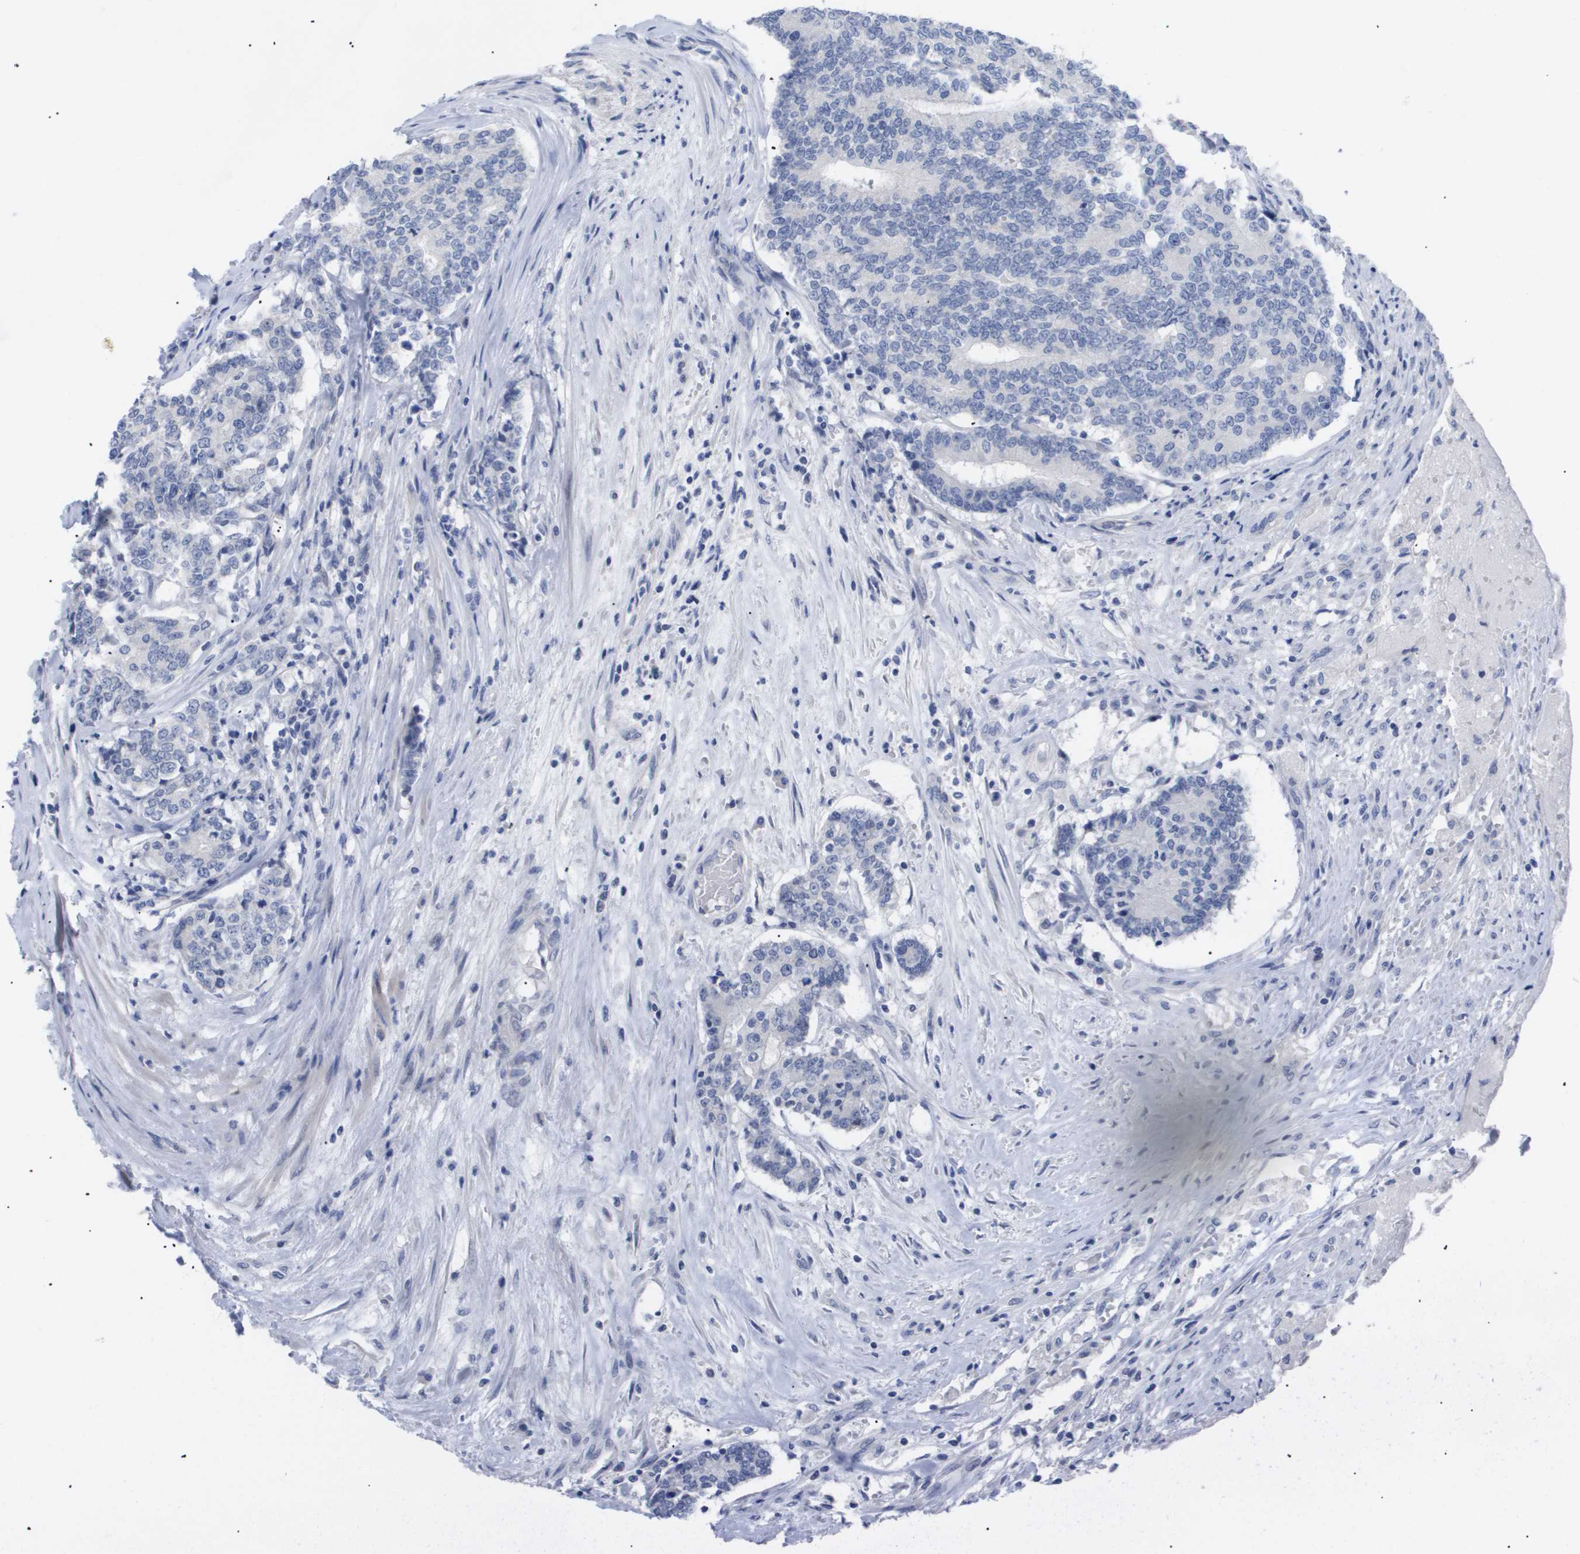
{"staining": {"intensity": "negative", "quantity": "none", "location": "none"}, "tissue": "prostate cancer", "cell_type": "Tumor cells", "image_type": "cancer", "snomed": [{"axis": "morphology", "description": "Normal tissue, NOS"}, {"axis": "morphology", "description": "Adenocarcinoma, High grade"}, {"axis": "topography", "description": "Prostate"}, {"axis": "topography", "description": "Seminal veicle"}], "caption": "Photomicrograph shows no protein staining in tumor cells of prostate adenocarcinoma (high-grade) tissue.", "gene": "CAV3", "patient": {"sex": "male", "age": 55}}